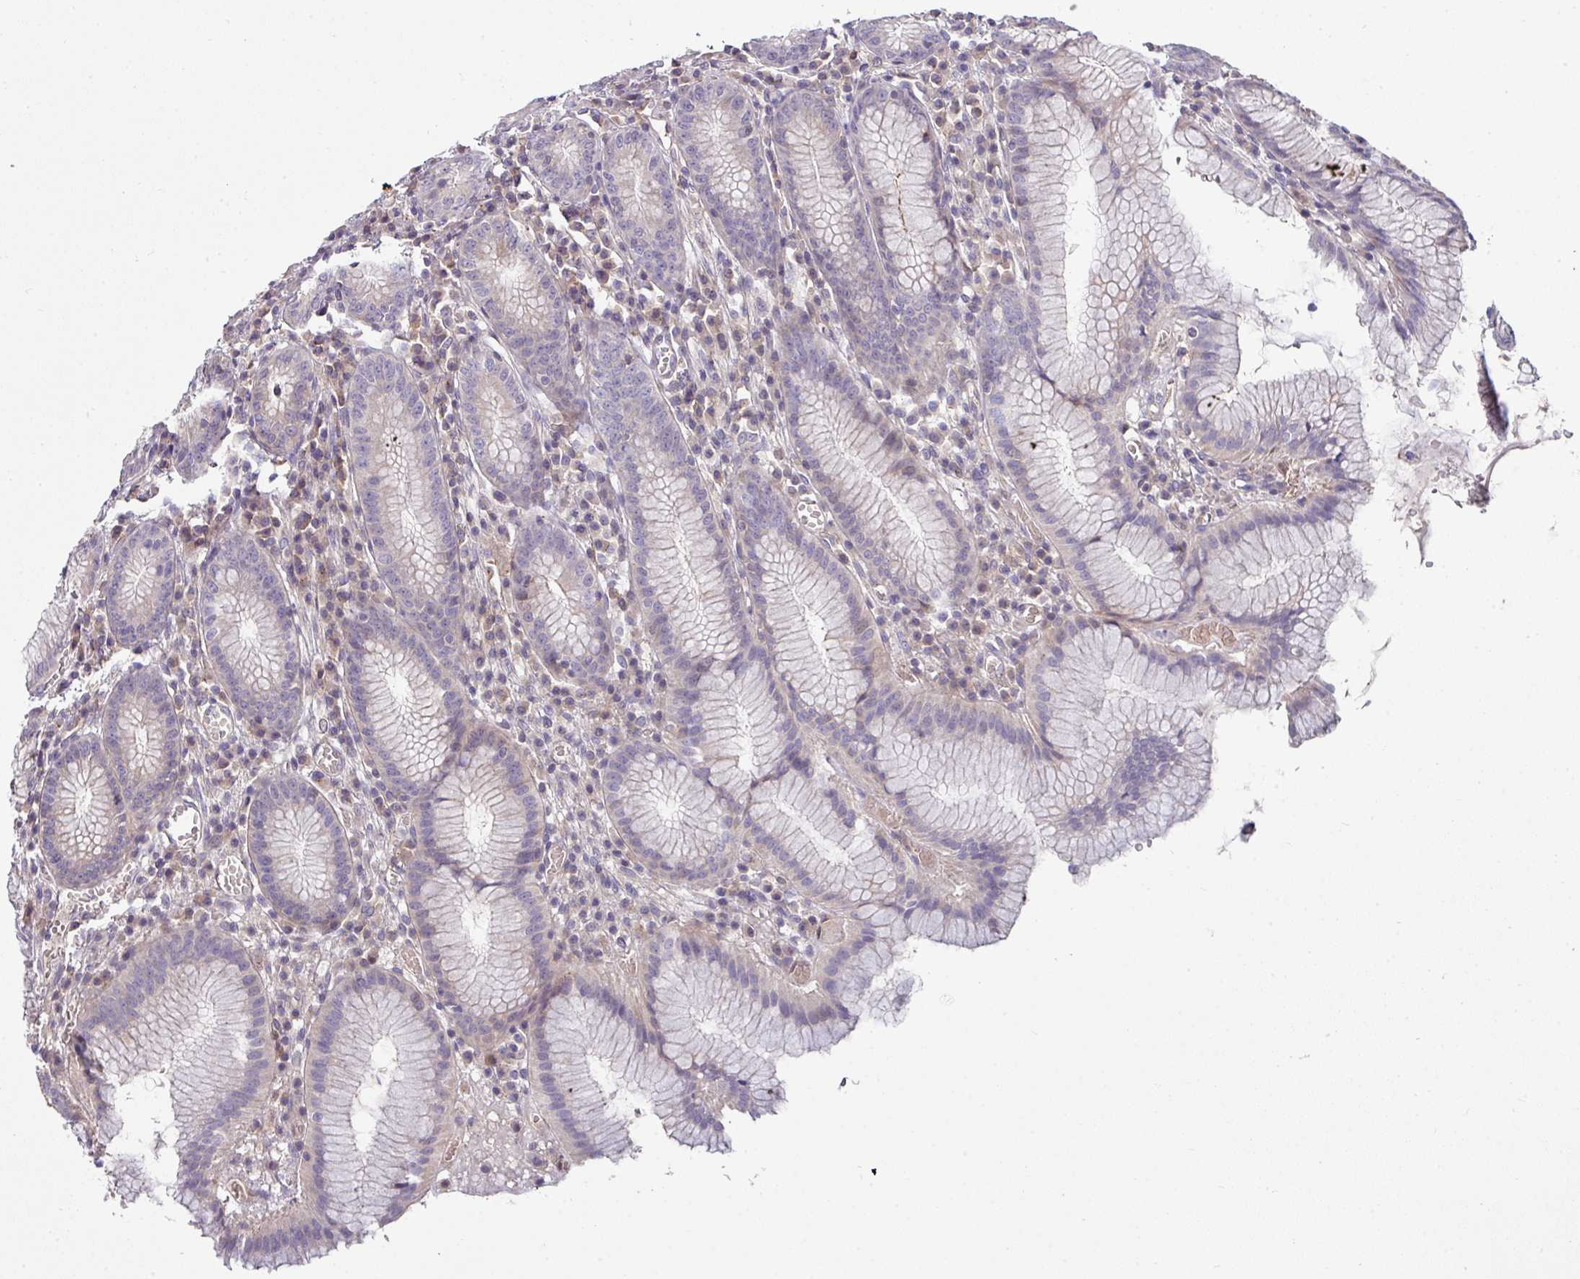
{"staining": {"intensity": "strong", "quantity": "<25%", "location": "cytoplasmic/membranous"}, "tissue": "stomach", "cell_type": "Glandular cells", "image_type": "normal", "snomed": [{"axis": "morphology", "description": "Normal tissue, NOS"}, {"axis": "topography", "description": "Stomach"}], "caption": "This histopathology image displays immunohistochemistry (IHC) staining of benign human stomach, with medium strong cytoplasmic/membranous positivity in about <25% of glandular cells.", "gene": "SLAMF6", "patient": {"sex": "male", "age": 55}}